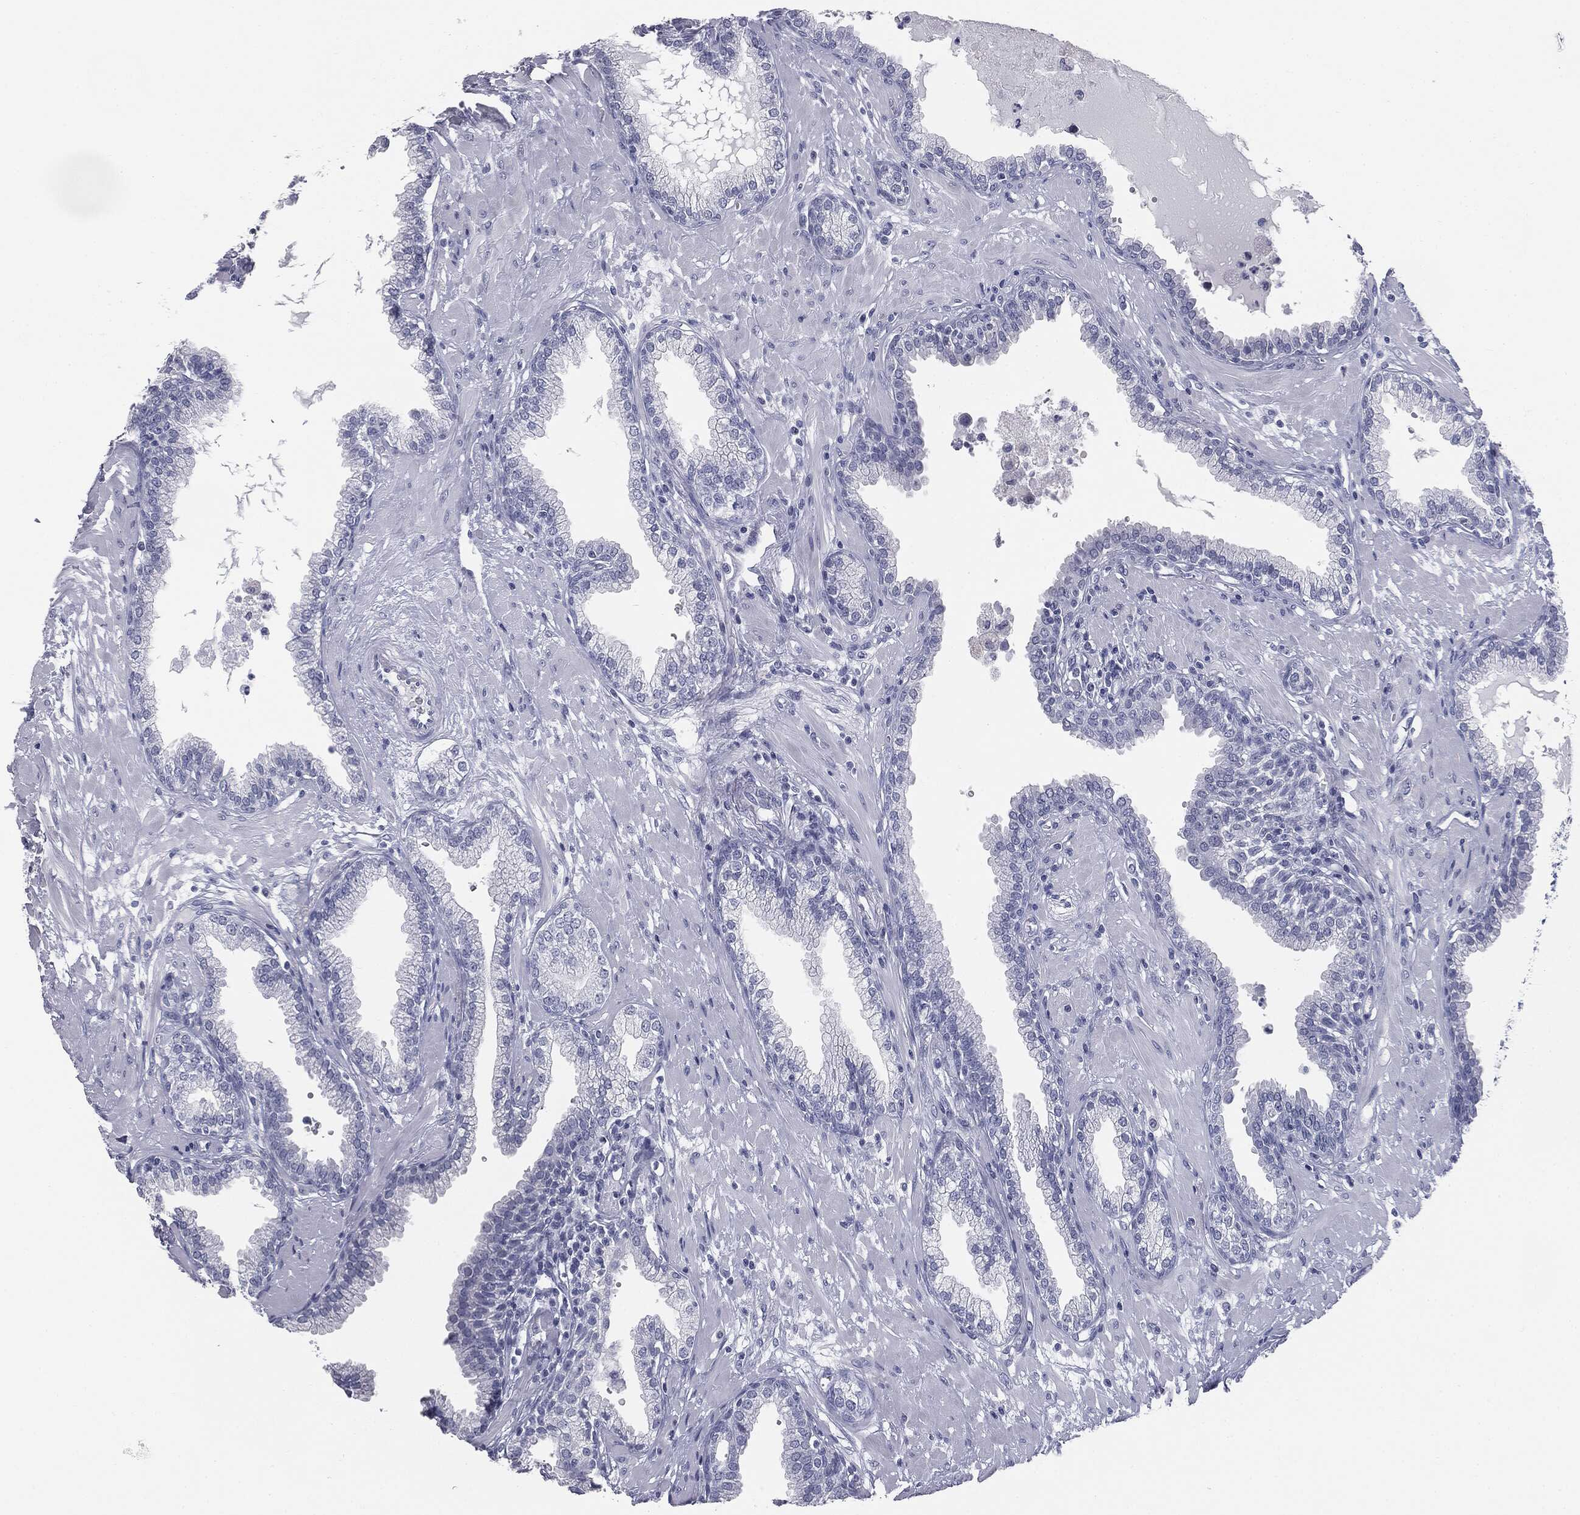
{"staining": {"intensity": "negative", "quantity": "none", "location": "none"}, "tissue": "prostate", "cell_type": "Glandular cells", "image_type": "normal", "snomed": [{"axis": "morphology", "description": "Normal tissue, NOS"}, {"axis": "topography", "description": "Prostate"}], "caption": "Glandular cells are negative for protein expression in benign human prostate. (Brightfield microscopy of DAB (3,3'-diaminobenzidine) immunohistochemistry (IHC) at high magnification).", "gene": "TPO", "patient": {"sex": "male", "age": 64}}